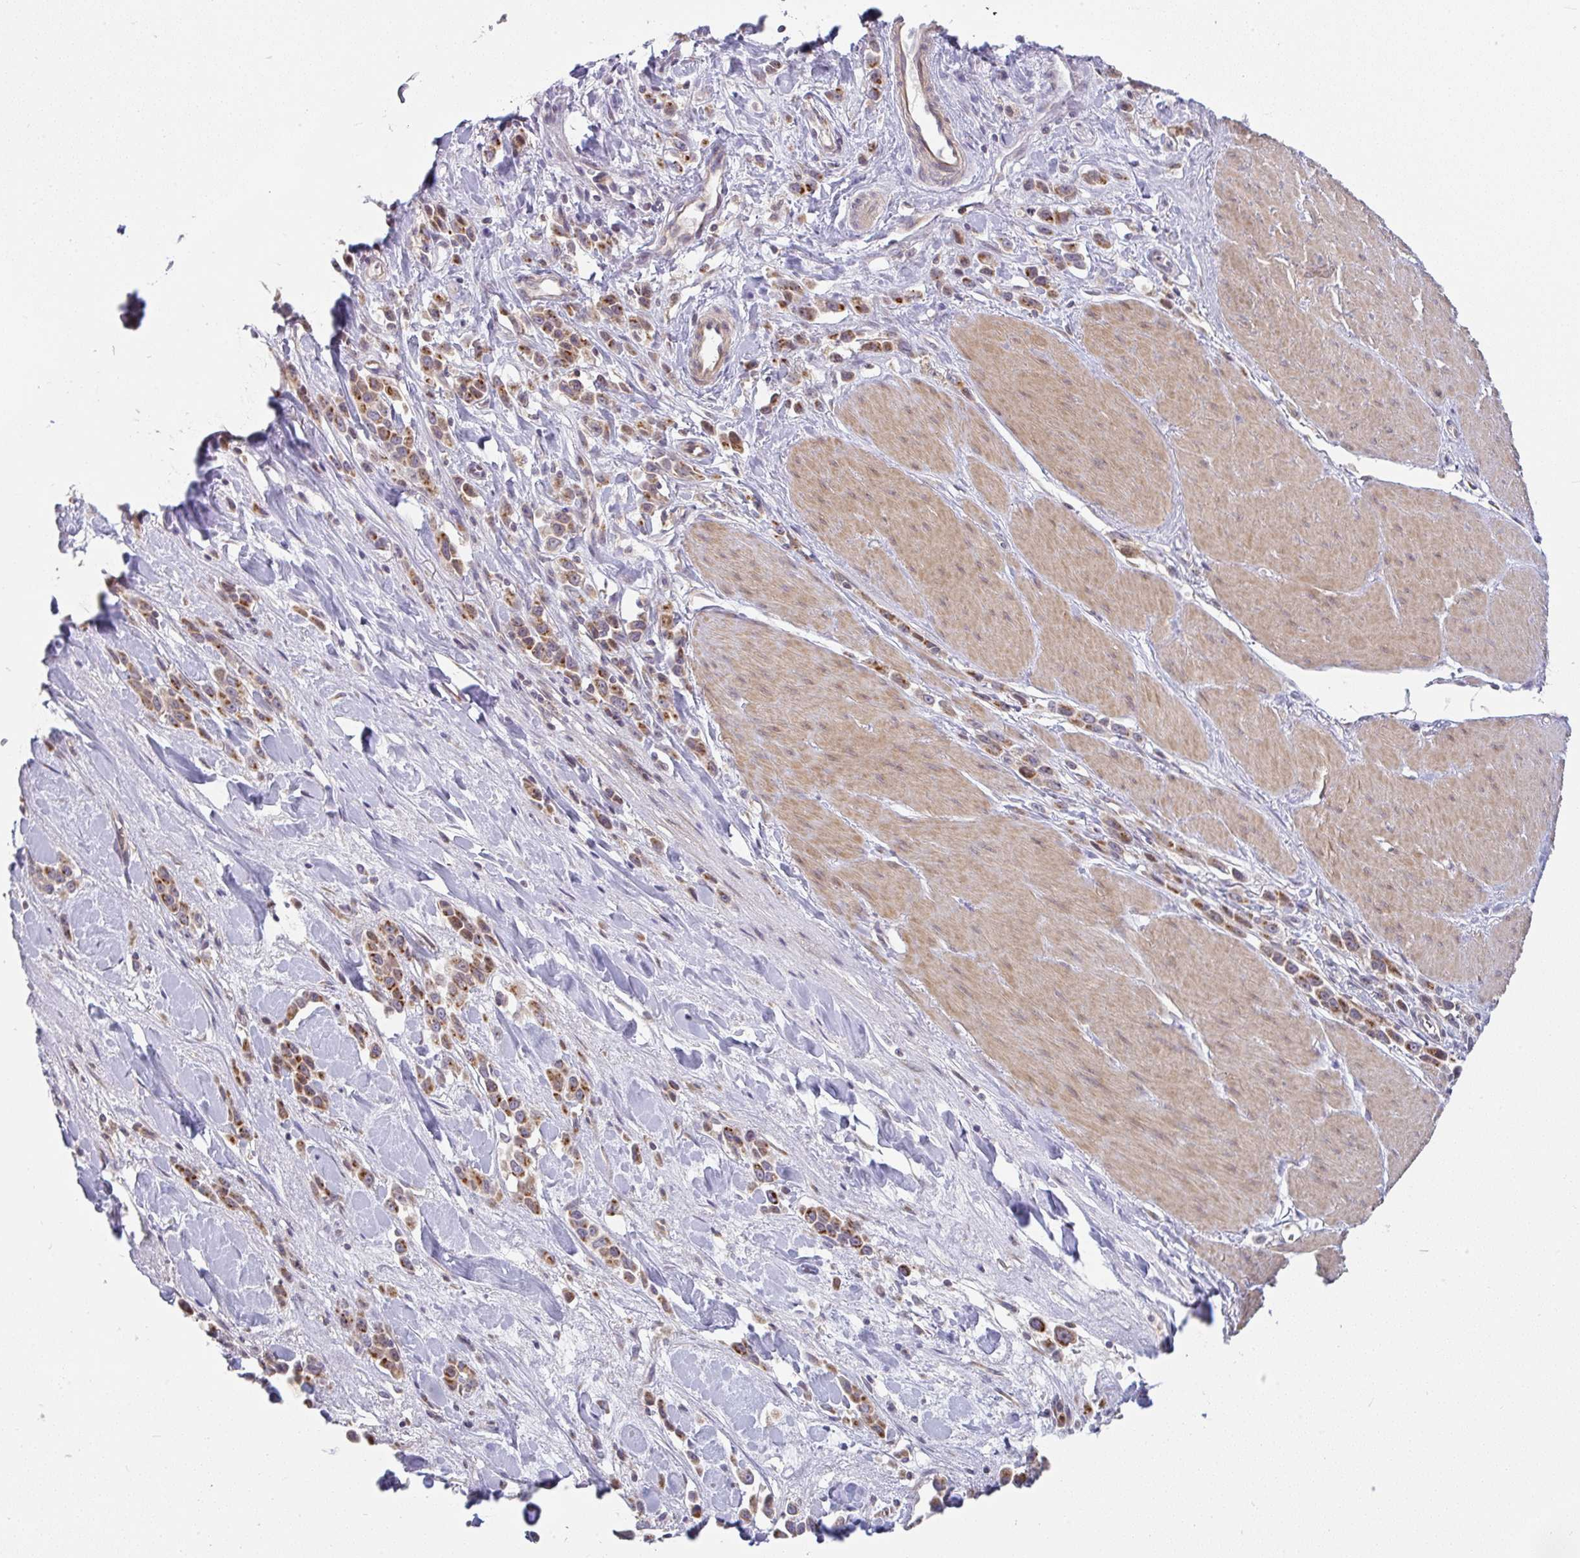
{"staining": {"intensity": "moderate", "quantity": ">75%", "location": "cytoplasmic/membranous"}, "tissue": "stomach cancer", "cell_type": "Tumor cells", "image_type": "cancer", "snomed": [{"axis": "morphology", "description": "Adenocarcinoma, NOS"}, {"axis": "topography", "description": "Stomach"}], "caption": "Stomach cancer (adenocarcinoma) tissue shows moderate cytoplasmic/membranous positivity in approximately >75% of tumor cells, visualized by immunohistochemistry.", "gene": "MOB1A", "patient": {"sex": "male", "age": 47}}